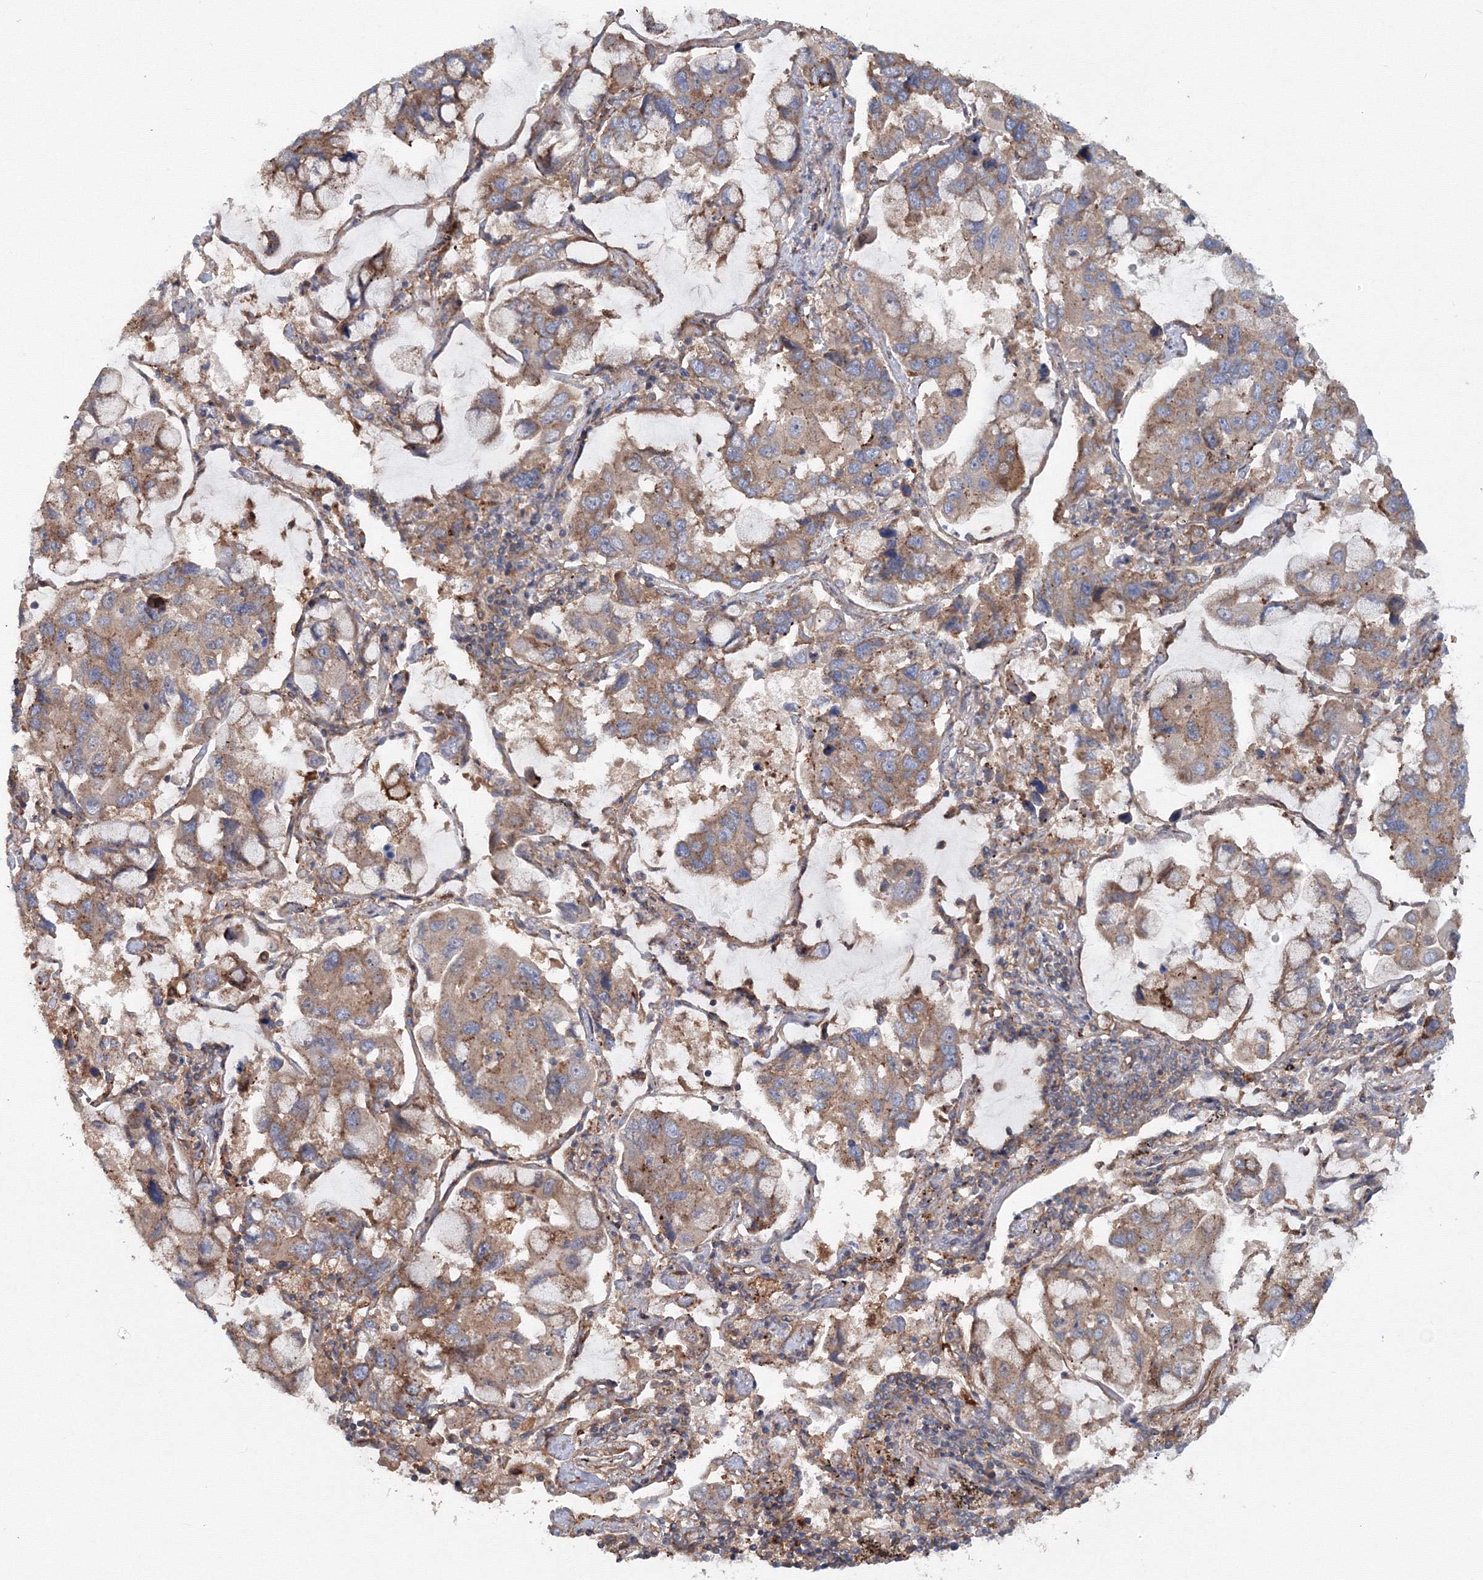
{"staining": {"intensity": "moderate", "quantity": ">75%", "location": "cytoplasmic/membranous"}, "tissue": "lung cancer", "cell_type": "Tumor cells", "image_type": "cancer", "snomed": [{"axis": "morphology", "description": "Adenocarcinoma, NOS"}, {"axis": "topography", "description": "Lung"}], "caption": "Brown immunohistochemical staining in human lung cancer demonstrates moderate cytoplasmic/membranous expression in approximately >75% of tumor cells.", "gene": "EXOC1", "patient": {"sex": "male", "age": 64}}